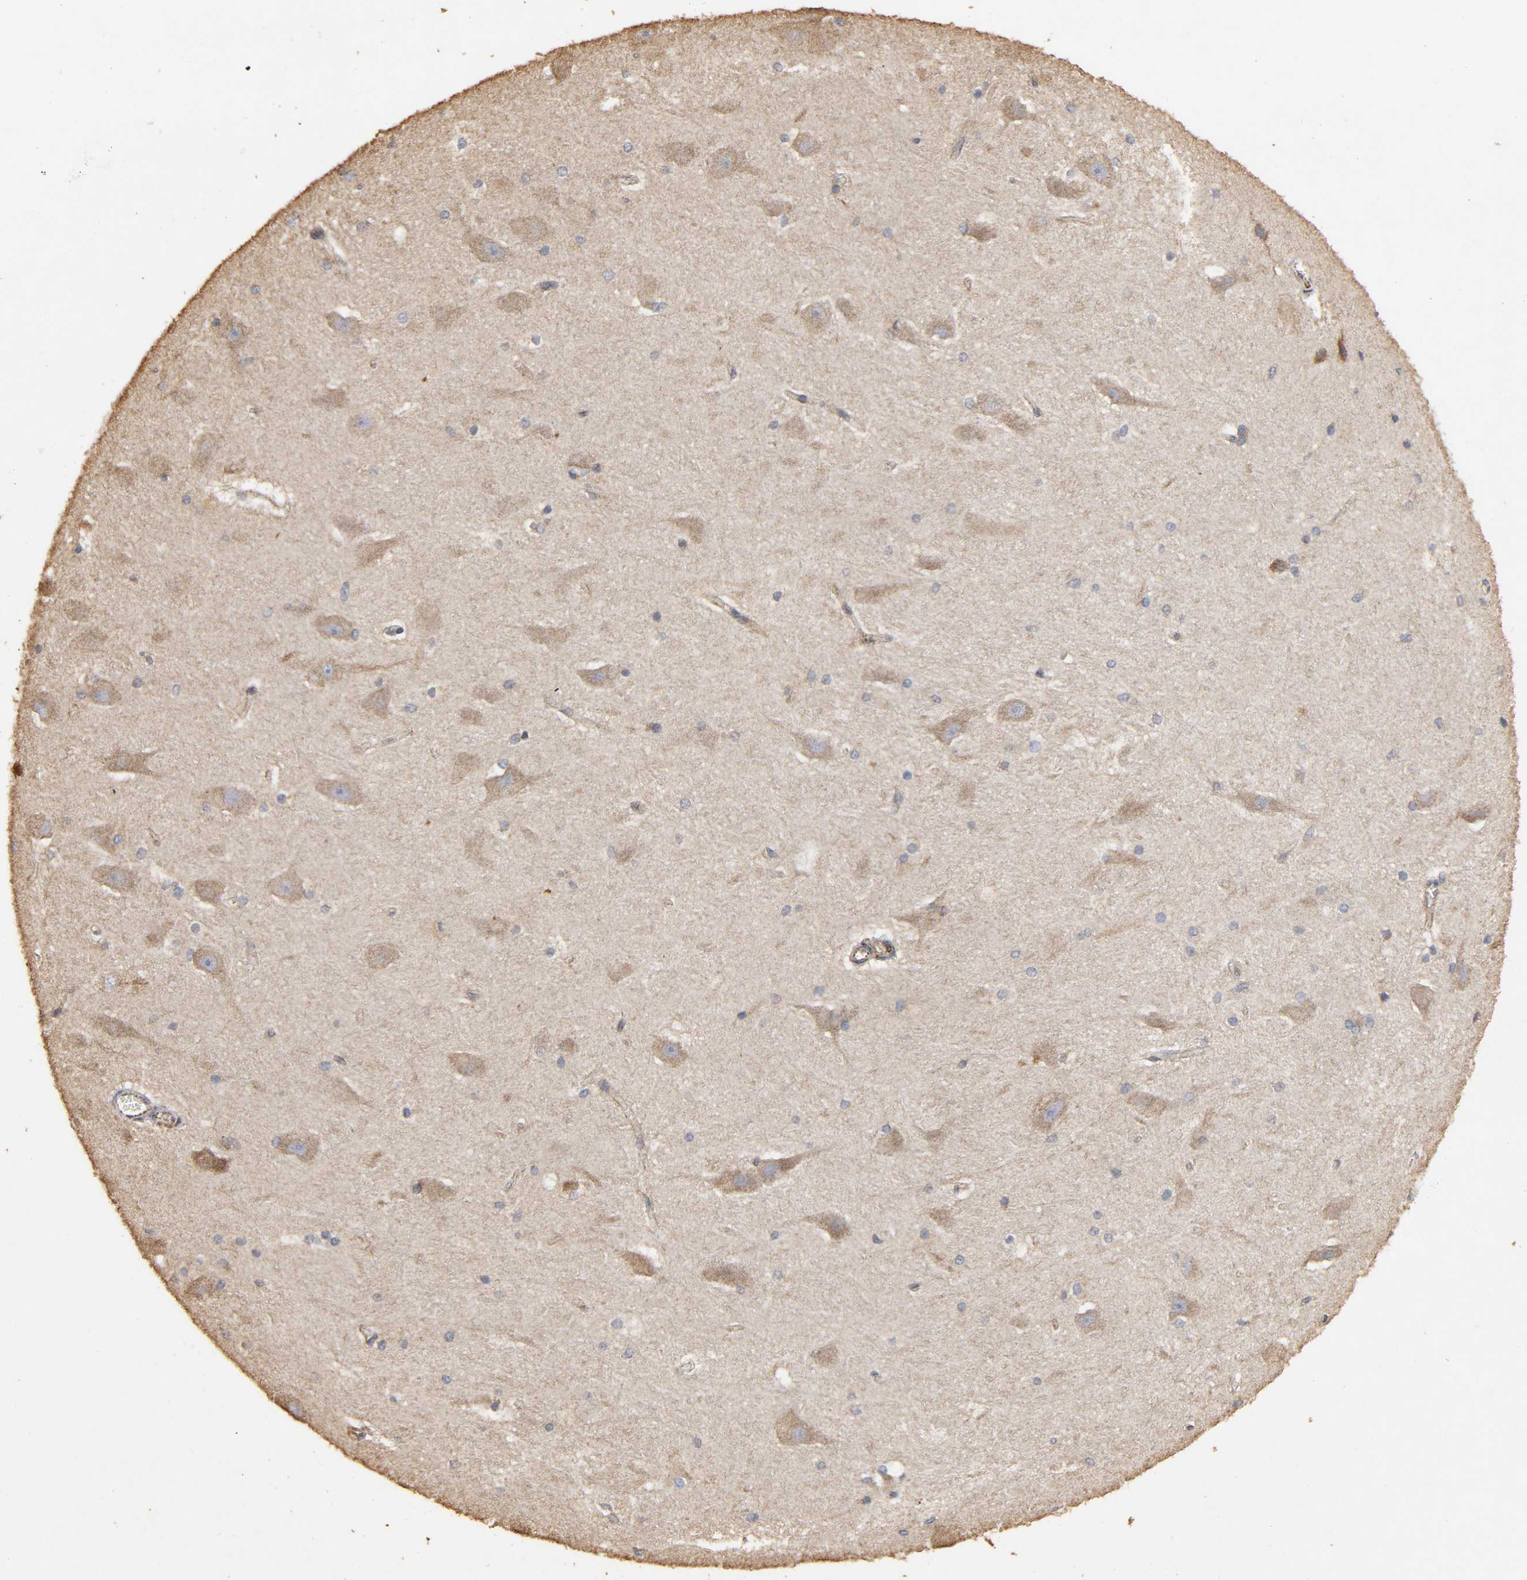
{"staining": {"intensity": "moderate", "quantity": "25%-75%", "location": "cytoplasmic/membranous"}, "tissue": "hippocampus", "cell_type": "Glial cells", "image_type": "normal", "snomed": [{"axis": "morphology", "description": "Normal tissue, NOS"}, {"axis": "topography", "description": "Hippocampus"}], "caption": "Protein expression analysis of benign human hippocampus reveals moderate cytoplasmic/membranous expression in approximately 25%-75% of glial cells. (Brightfield microscopy of DAB IHC at high magnification).", "gene": "POR", "patient": {"sex": "female", "age": 19}}